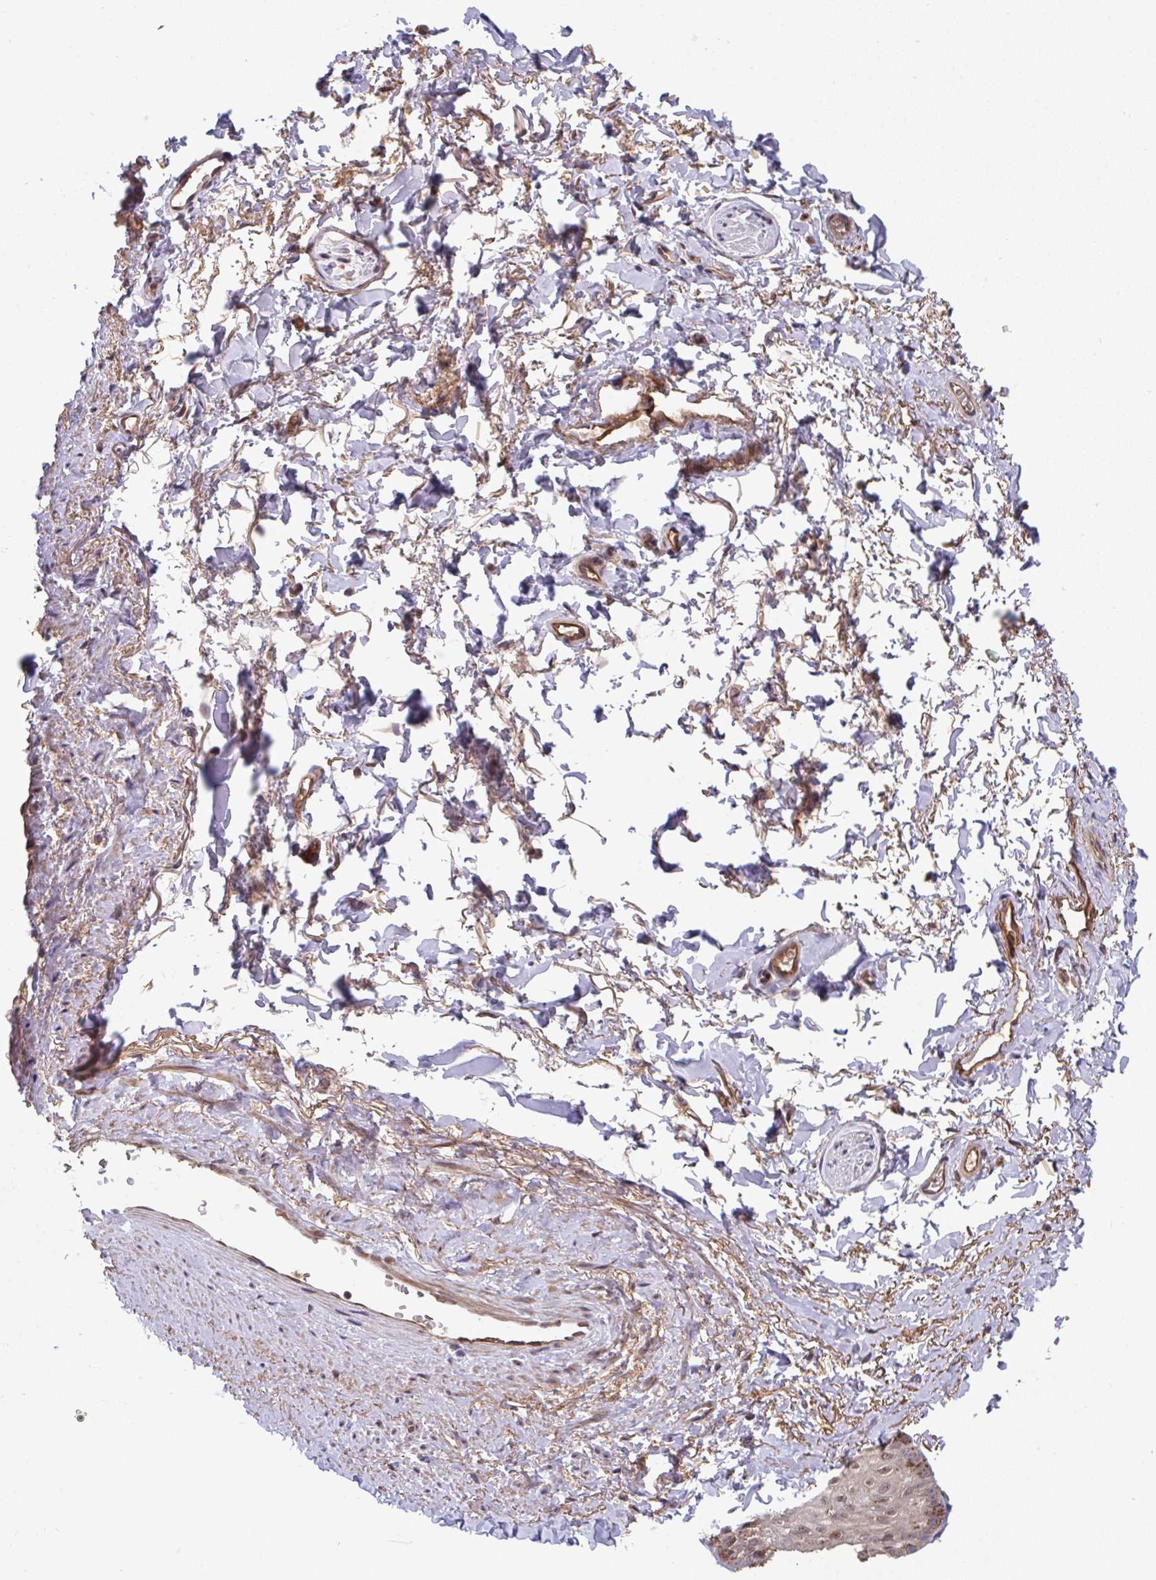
{"staining": {"intensity": "moderate", "quantity": ">75%", "location": "cytoplasmic/membranous"}, "tissue": "adipose tissue", "cell_type": "Adipocytes", "image_type": "normal", "snomed": [{"axis": "morphology", "description": "Normal tissue, NOS"}, {"axis": "topography", "description": "Vulva"}, {"axis": "topography", "description": "Peripheral nerve tissue"}], "caption": "Protein staining of benign adipose tissue demonstrates moderate cytoplasmic/membranous staining in approximately >75% of adipocytes.", "gene": "TIGAR", "patient": {"sex": "female", "age": 66}}